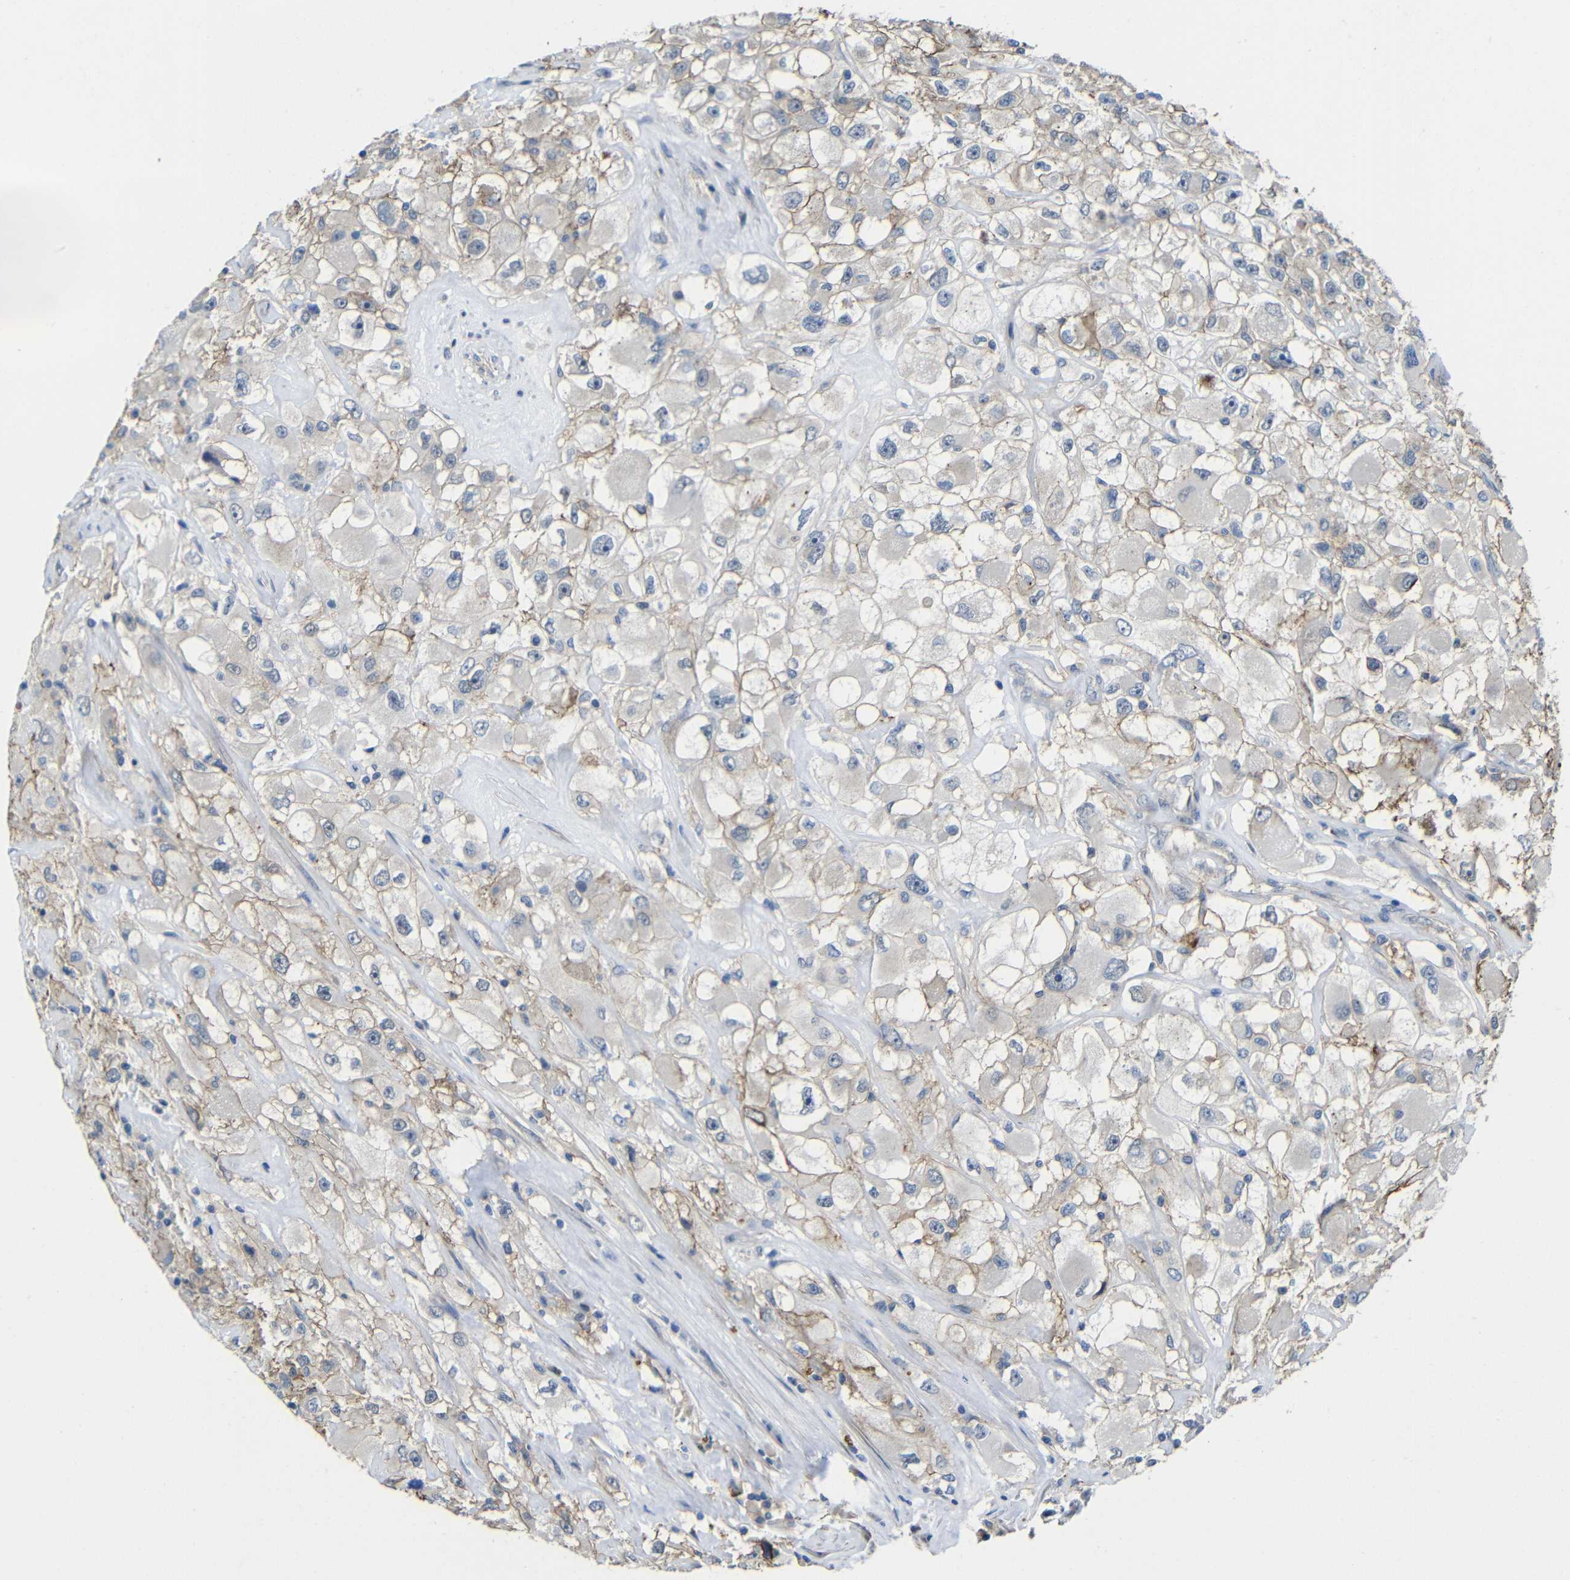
{"staining": {"intensity": "moderate", "quantity": "25%-75%", "location": "cytoplasmic/membranous"}, "tissue": "renal cancer", "cell_type": "Tumor cells", "image_type": "cancer", "snomed": [{"axis": "morphology", "description": "Adenocarcinoma, NOS"}, {"axis": "topography", "description": "Kidney"}], "caption": "There is medium levels of moderate cytoplasmic/membranous positivity in tumor cells of renal cancer, as demonstrated by immunohistochemical staining (brown color).", "gene": "ZNF90", "patient": {"sex": "female", "age": 52}}